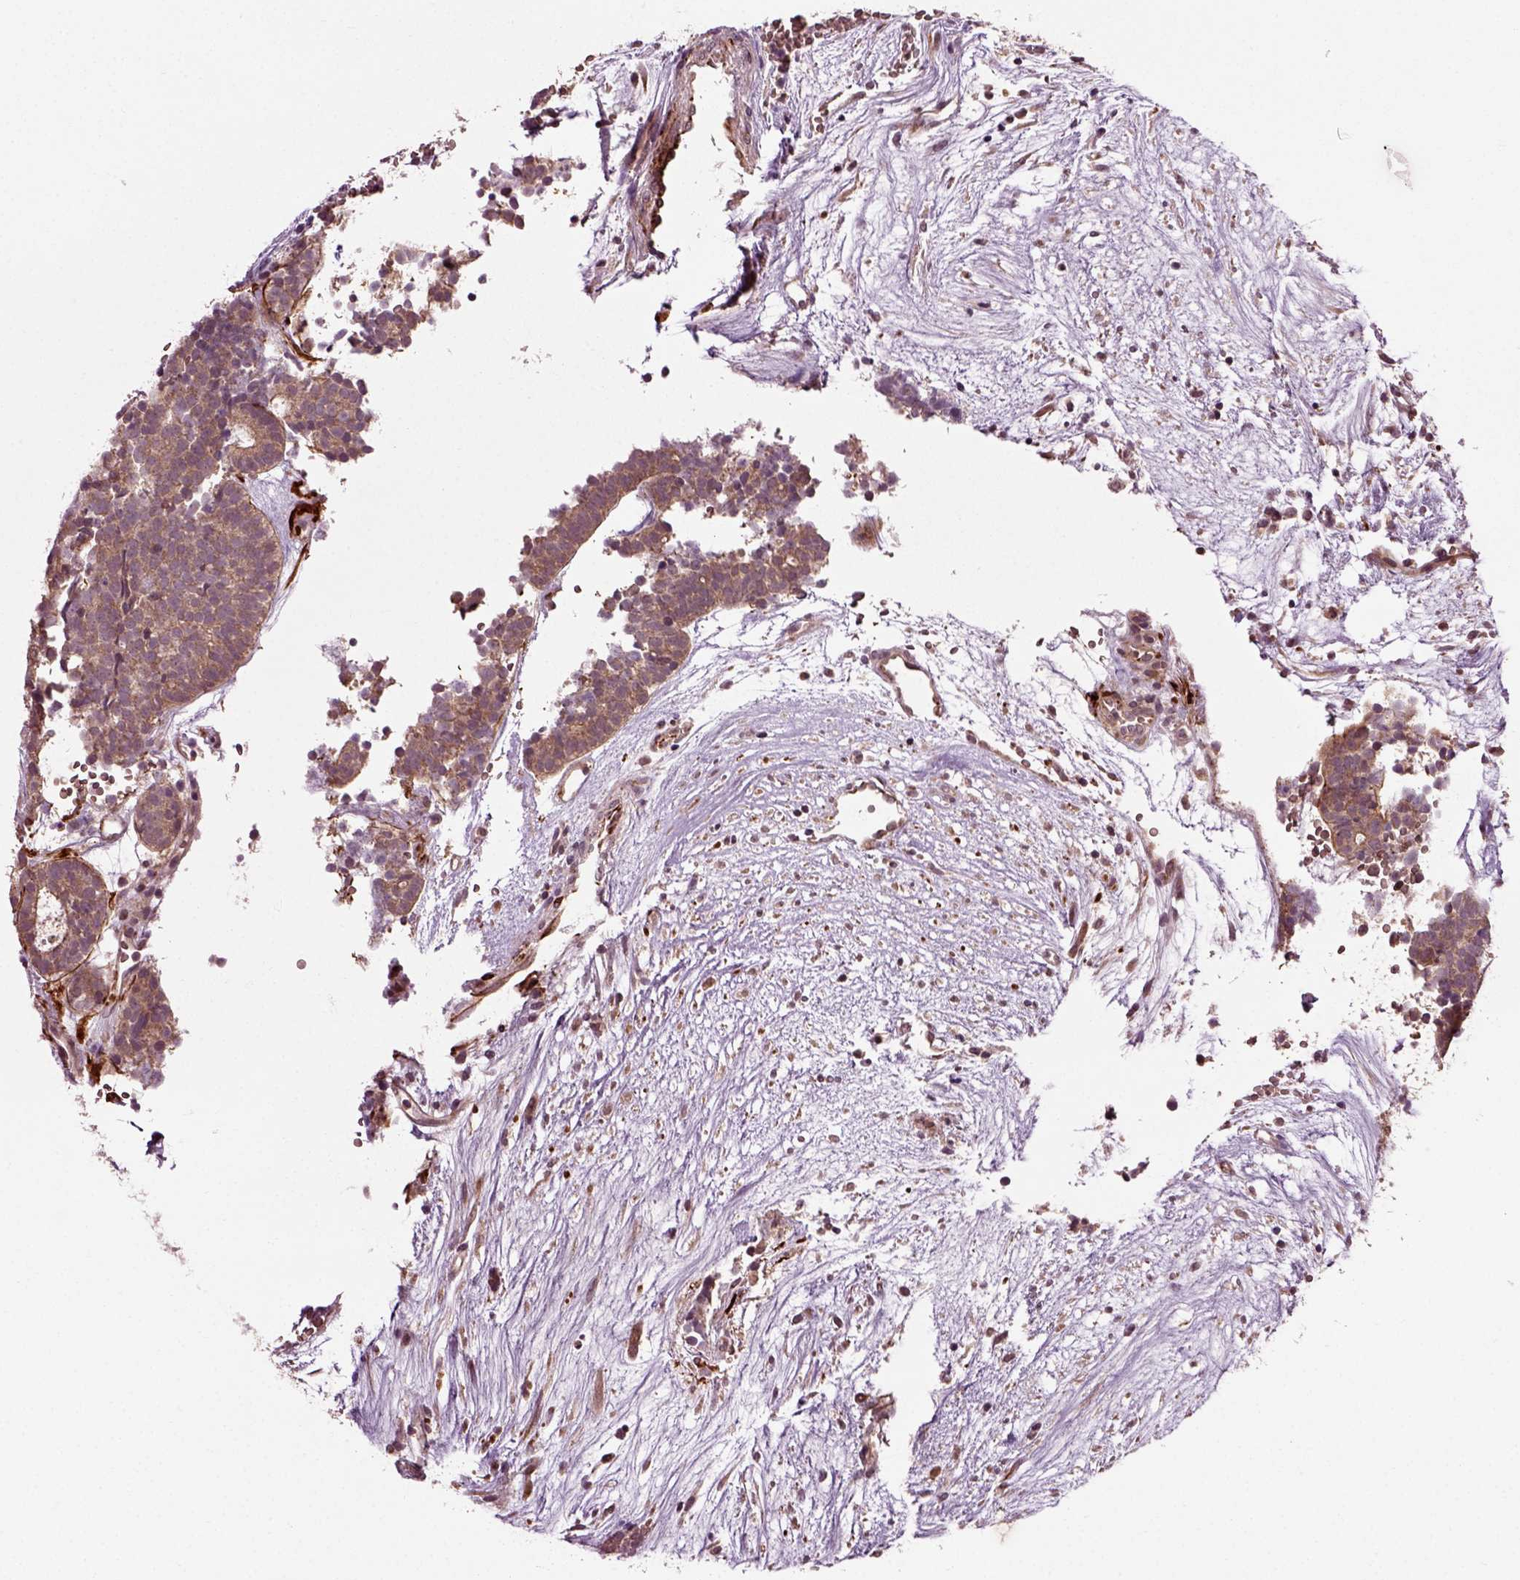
{"staining": {"intensity": "weak", "quantity": ">75%", "location": "cytoplasmic/membranous"}, "tissue": "head and neck cancer", "cell_type": "Tumor cells", "image_type": "cancer", "snomed": [{"axis": "morphology", "description": "Adenocarcinoma, NOS"}, {"axis": "topography", "description": "Head-Neck"}], "caption": "DAB (3,3'-diaminobenzidine) immunohistochemical staining of head and neck cancer (adenocarcinoma) exhibits weak cytoplasmic/membranous protein staining in about >75% of tumor cells. Immunohistochemistry stains the protein in brown and the nuclei are stained blue.", "gene": "PLCD3", "patient": {"sex": "female", "age": 81}}